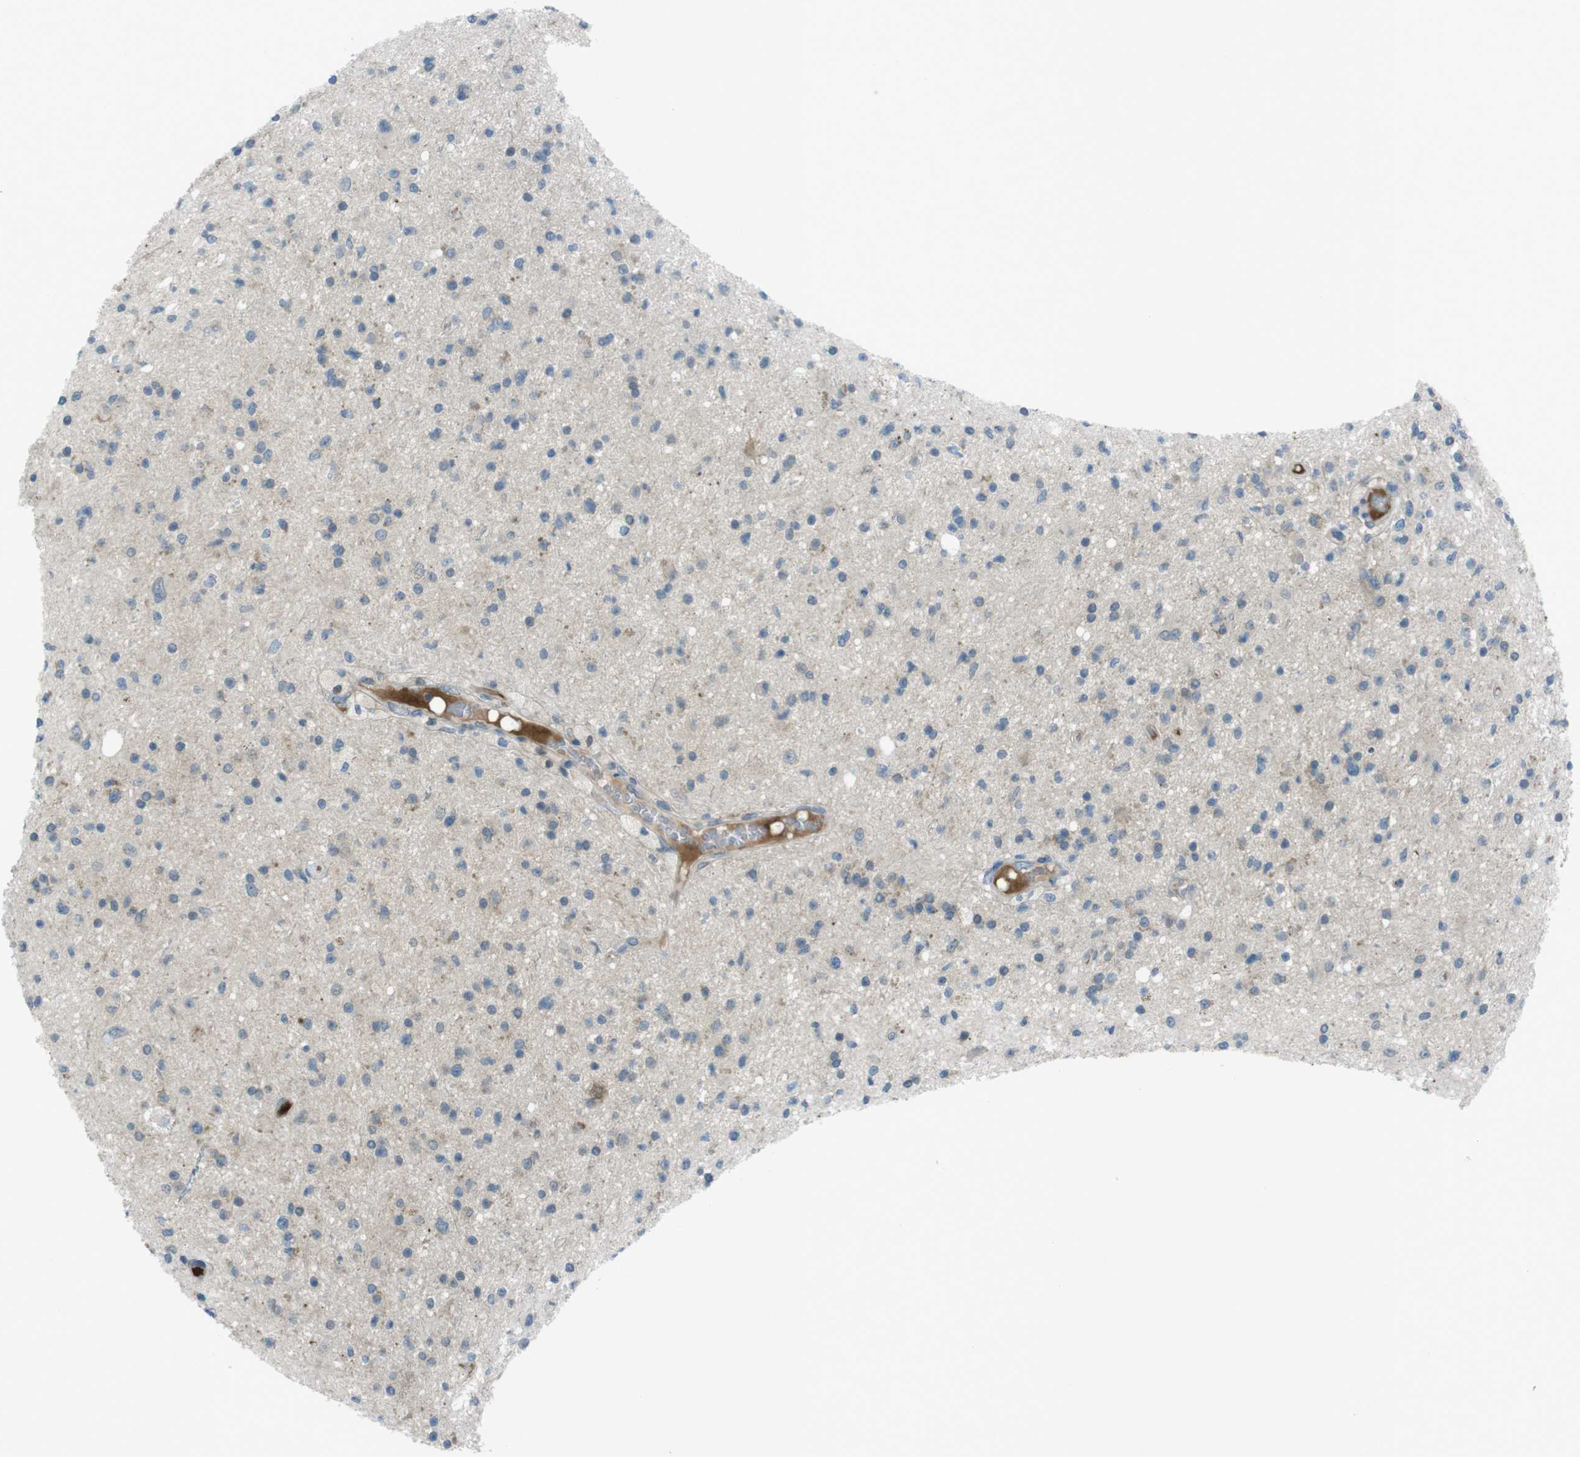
{"staining": {"intensity": "negative", "quantity": "none", "location": "none"}, "tissue": "glioma", "cell_type": "Tumor cells", "image_type": "cancer", "snomed": [{"axis": "morphology", "description": "Glioma, malignant, High grade"}, {"axis": "topography", "description": "Brain"}], "caption": "Immunohistochemical staining of glioma displays no significant staining in tumor cells. (Immunohistochemistry, brightfield microscopy, high magnification).", "gene": "ZDHHC20", "patient": {"sex": "male", "age": 33}}